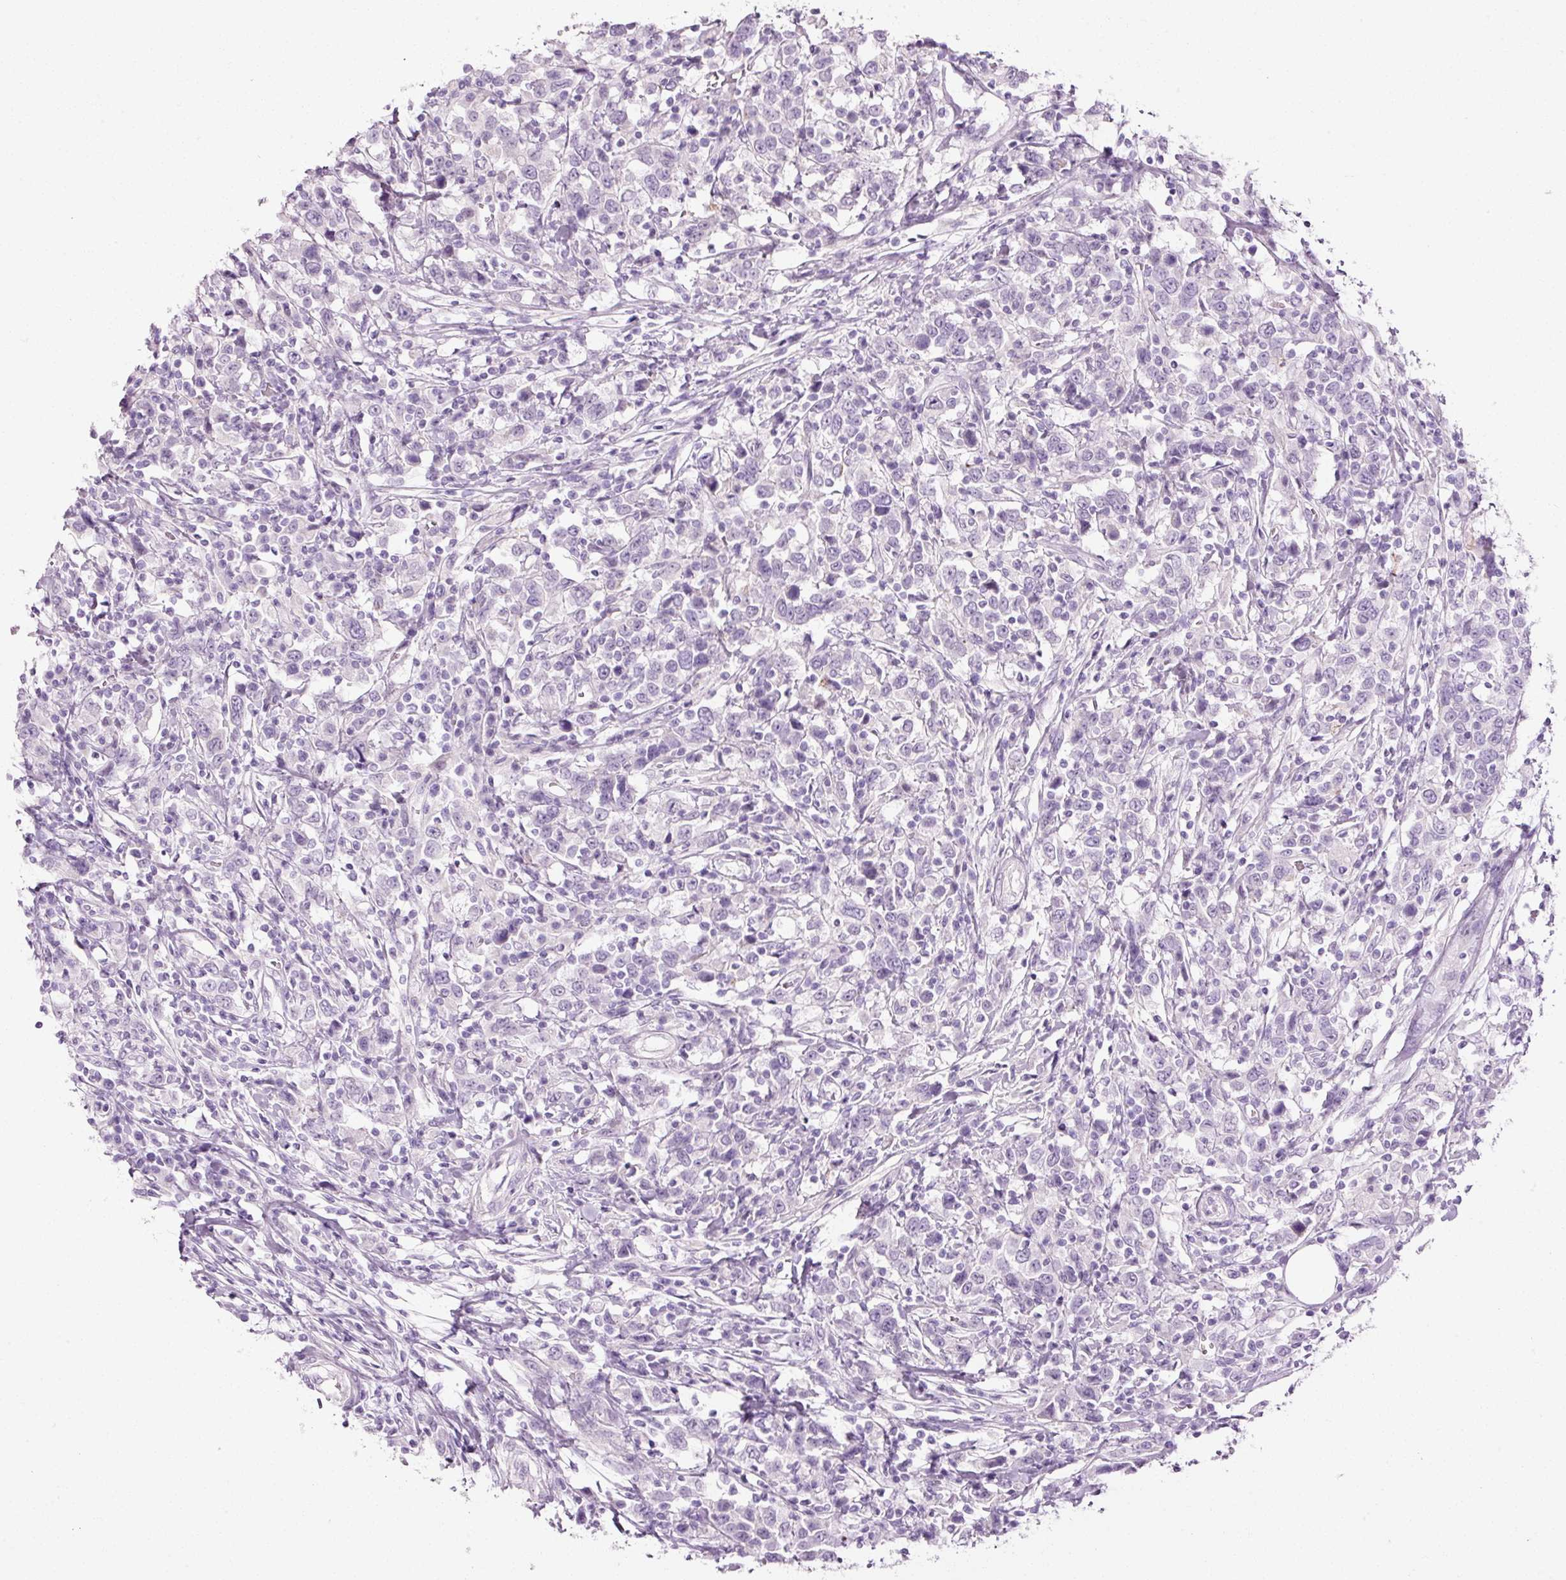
{"staining": {"intensity": "negative", "quantity": "none", "location": "none"}, "tissue": "urothelial cancer", "cell_type": "Tumor cells", "image_type": "cancer", "snomed": [{"axis": "morphology", "description": "Urothelial carcinoma, High grade"}, {"axis": "topography", "description": "Urinary bladder"}], "caption": "Micrograph shows no significant protein expression in tumor cells of urothelial carcinoma (high-grade).", "gene": "ANKRD20A1", "patient": {"sex": "male", "age": 61}}